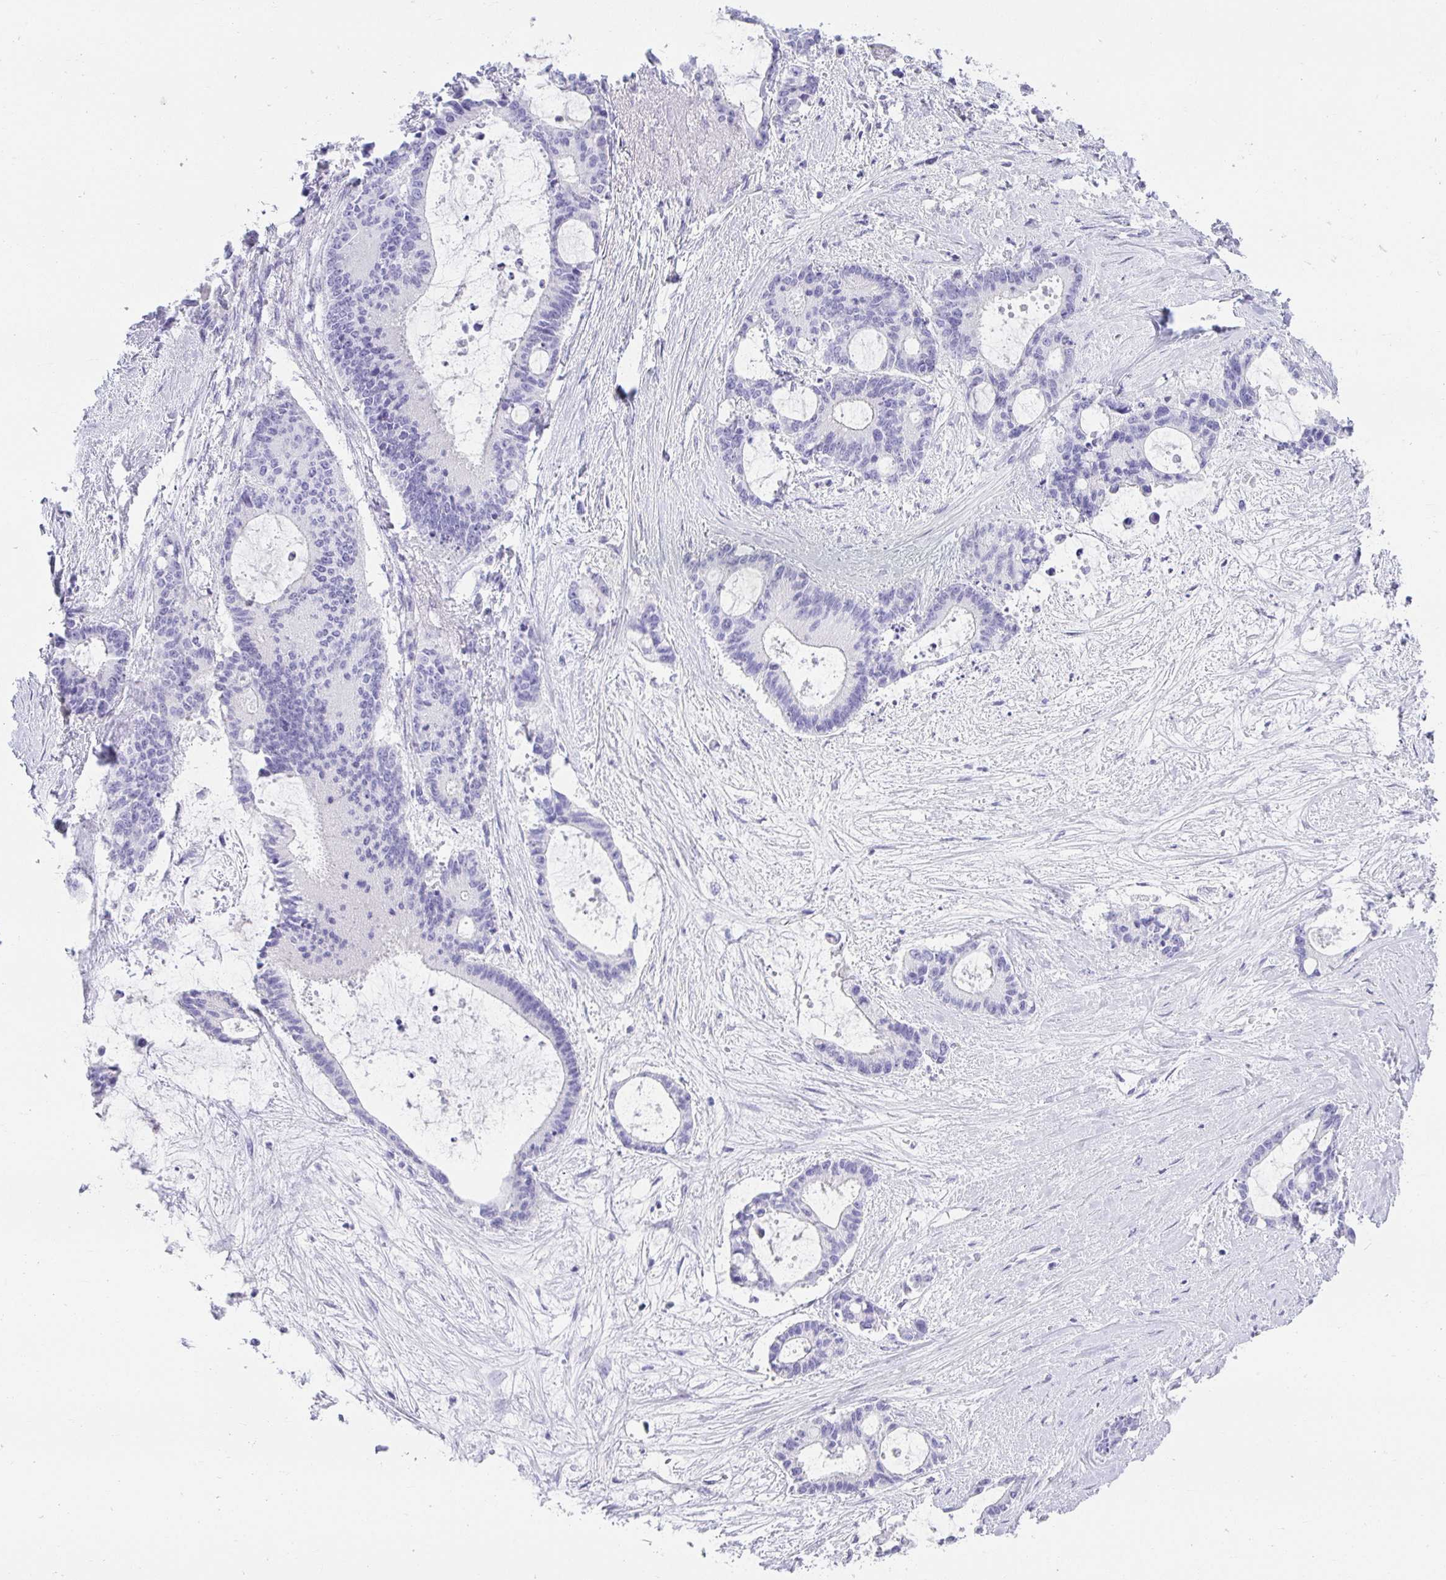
{"staining": {"intensity": "negative", "quantity": "none", "location": "none"}, "tissue": "liver cancer", "cell_type": "Tumor cells", "image_type": "cancer", "snomed": [{"axis": "morphology", "description": "Normal tissue, NOS"}, {"axis": "morphology", "description": "Cholangiocarcinoma"}, {"axis": "topography", "description": "Liver"}, {"axis": "topography", "description": "Peripheral nerve tissue"}], "caption": "Tumor cells show no significant protein staining in liver cancer (cholangiocarcinoma). Nuclei are stained in blue.", "gene": "CHAT", "patient": {"sex": "female", "age": 73}}